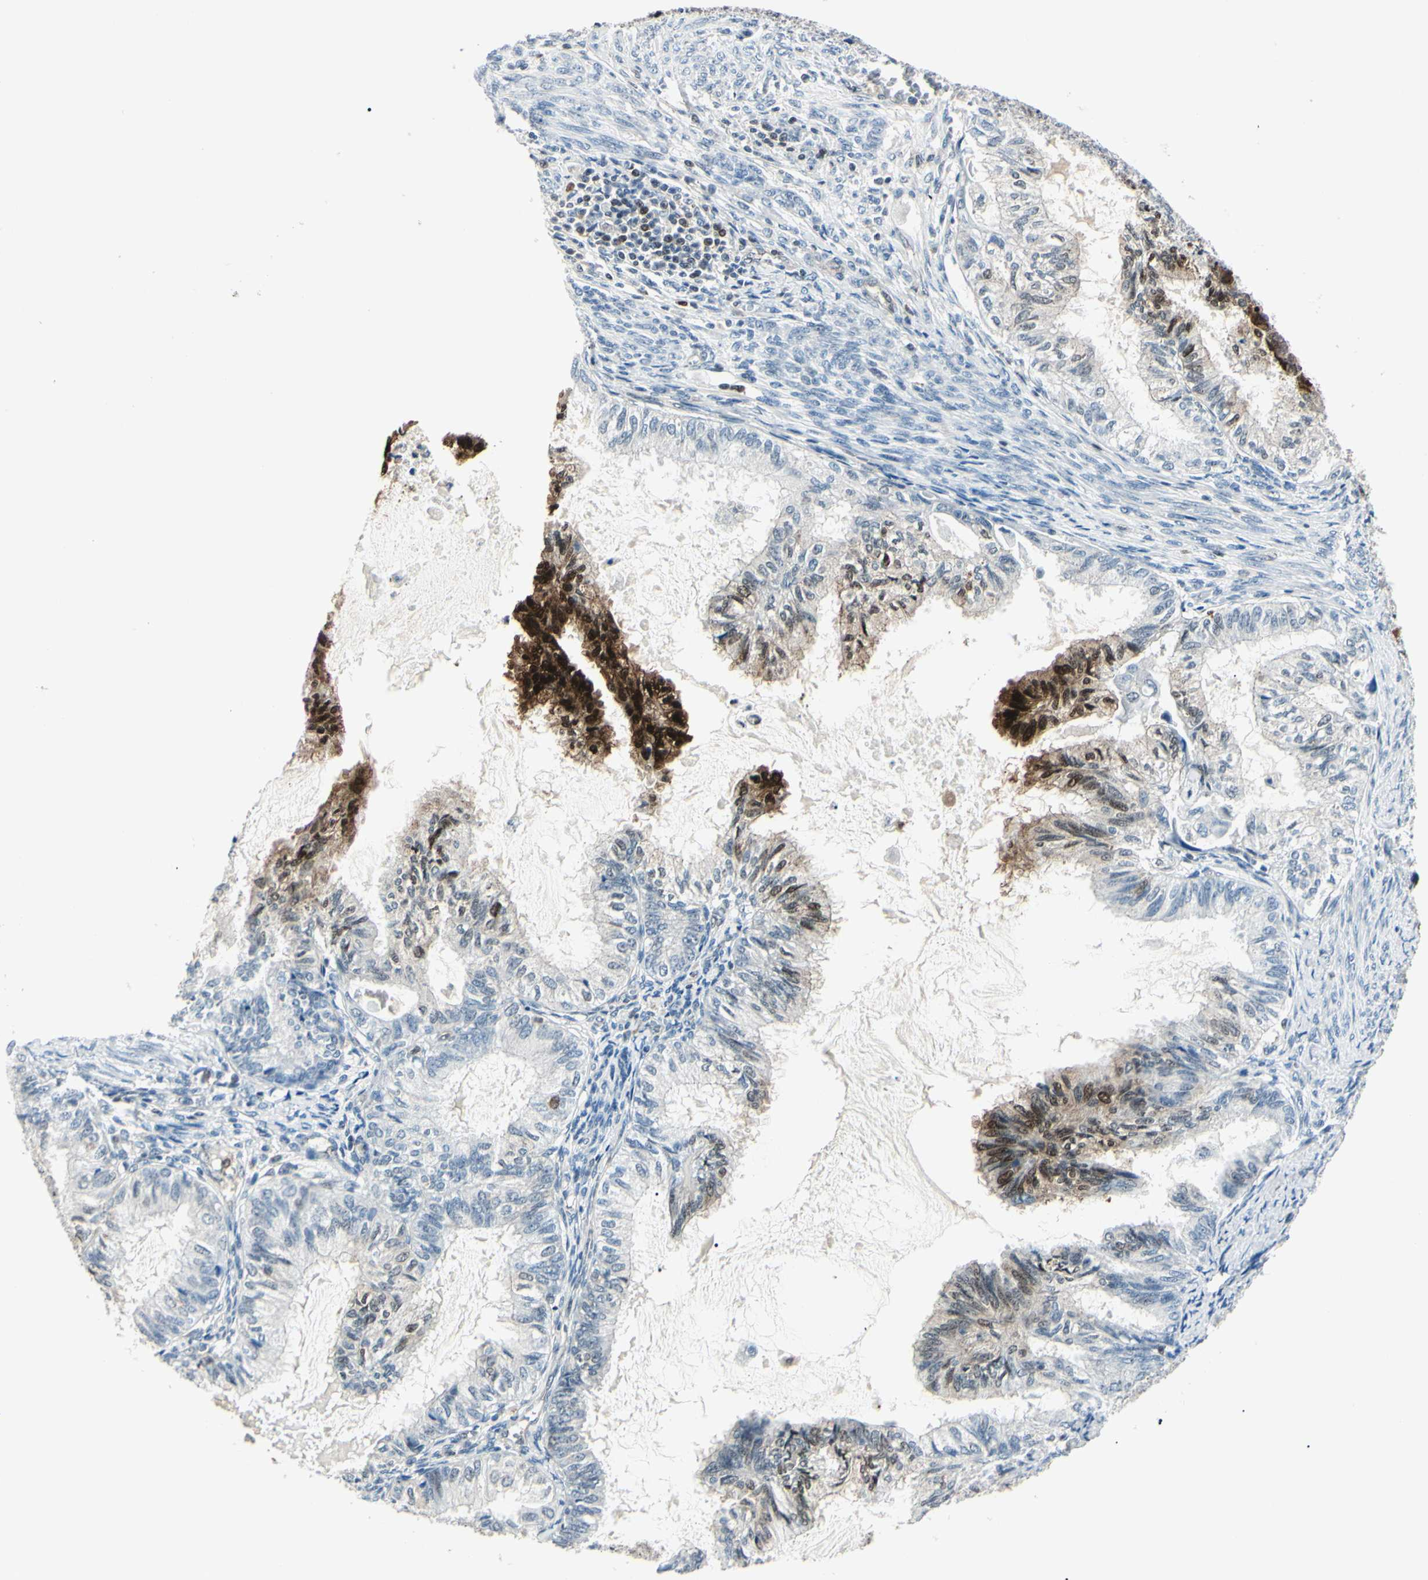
{"staining": {"intensity": "strong", "quantity": "<25%", "location": "cytoplasmic/membranous,nuclear"}, "tissue": "cervical cancer", "cell_type": "Tumor cells", "image_type": "cancer", "snomed": [{"axis": "morphology", "description": "Normal tissue, NOS"}, {"axis": "morphology", "description": "Adenocarcinoma, NOS"}, {"axis": "topography", "description": "Cervix"}, {"axis": "topography", "description": "Endometrium"}], "caption": "Protein staining of cervical cancer tissue reveals strong cytoplasmic/membranous and nuclear expression in about <25% of tumor cells.", "gene": "PGK1", "patient": {"sex": "female", "age": 86}}